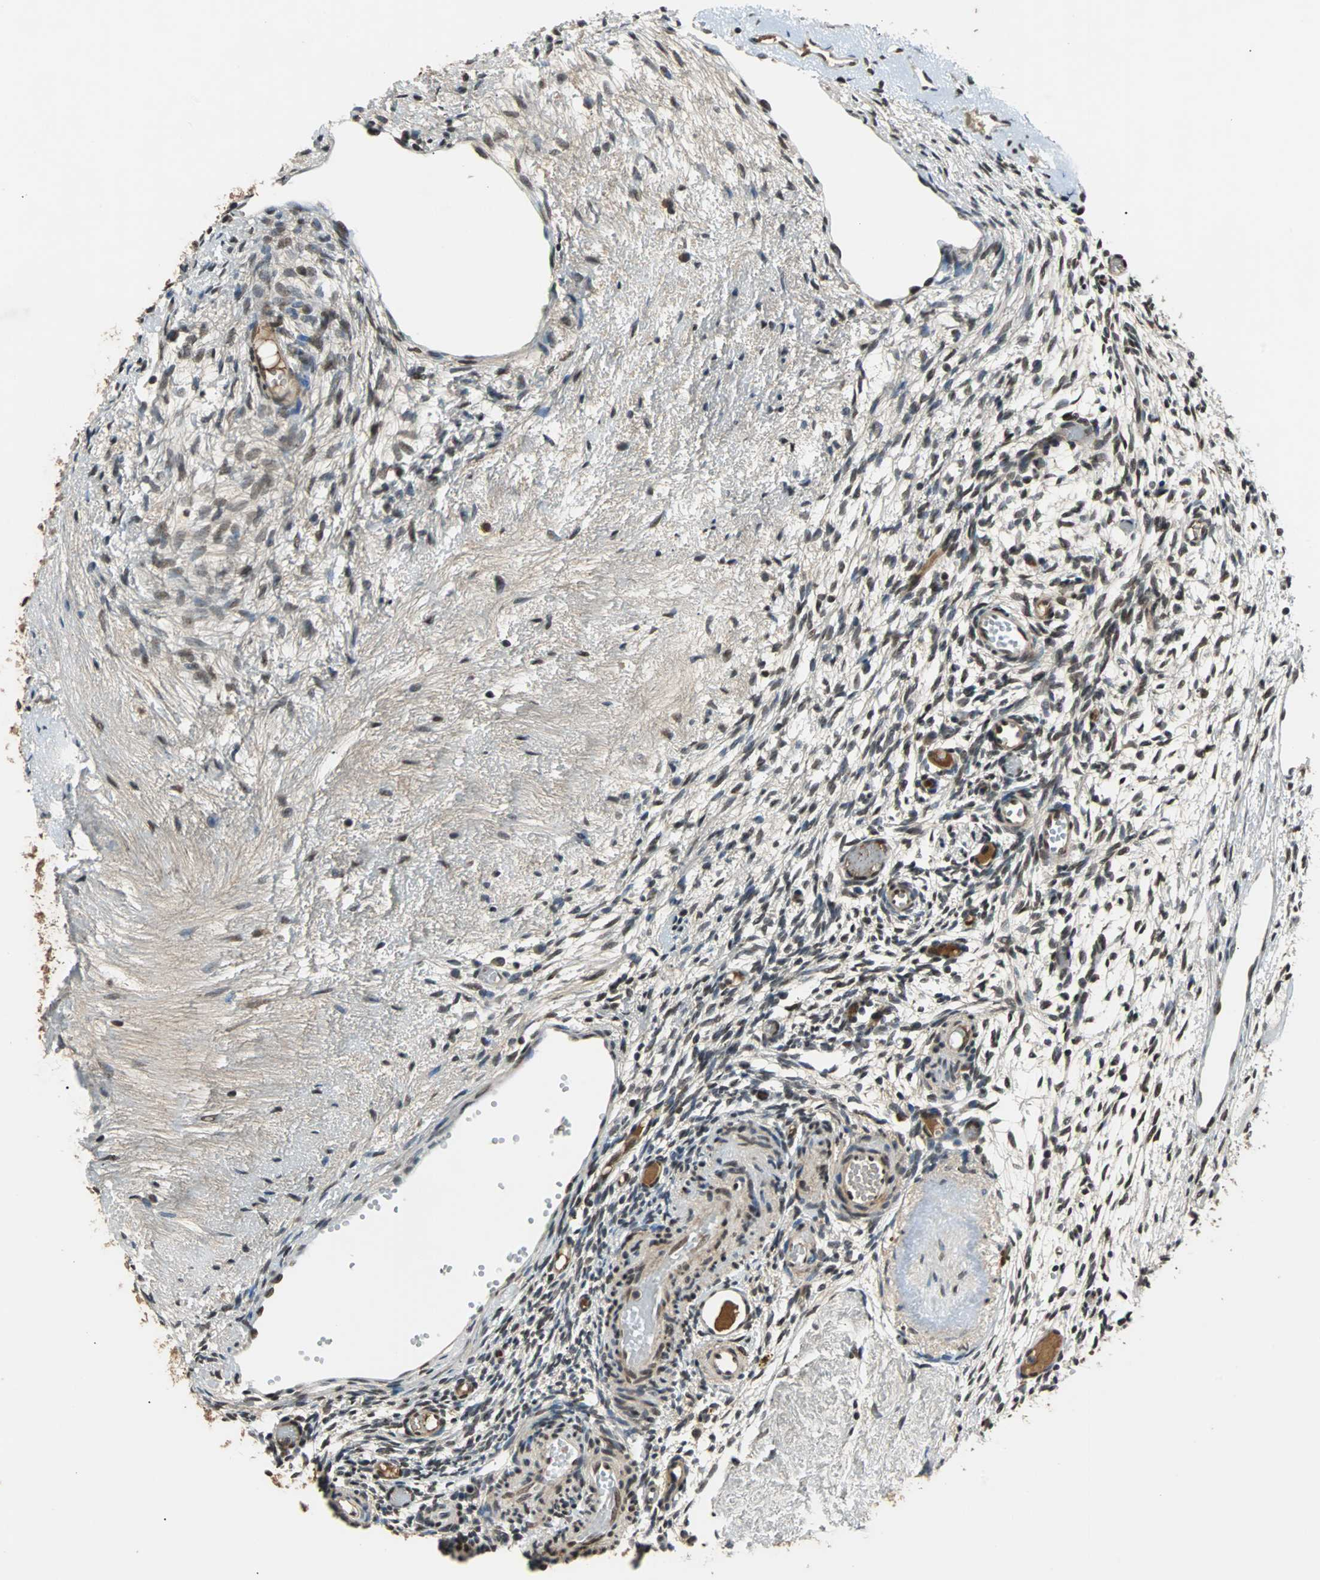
{"staining": {"intensity": "moderate", "quantity": "25%-75%", "location": "nuclear"}, "tissue": "ovary", "cell_type": "Ovarian stroma cells", "image_type": "normal", "snomed": [{"axis": "morphology", "description": "Normal tissue, NOS"}, {"axis": "topography", "description": "Ovary"}], "caption": "A high-resolution image shows immunohistochemistry staining of benign ovary, which shows moderate nuclear expression in approximately 25%-75% of ovarian stroma cells. Ihc stains the protein in brown and the nuclei are stained blue.", "gene": "PHC1", "patient": {"sex": "female", "age": 35}}